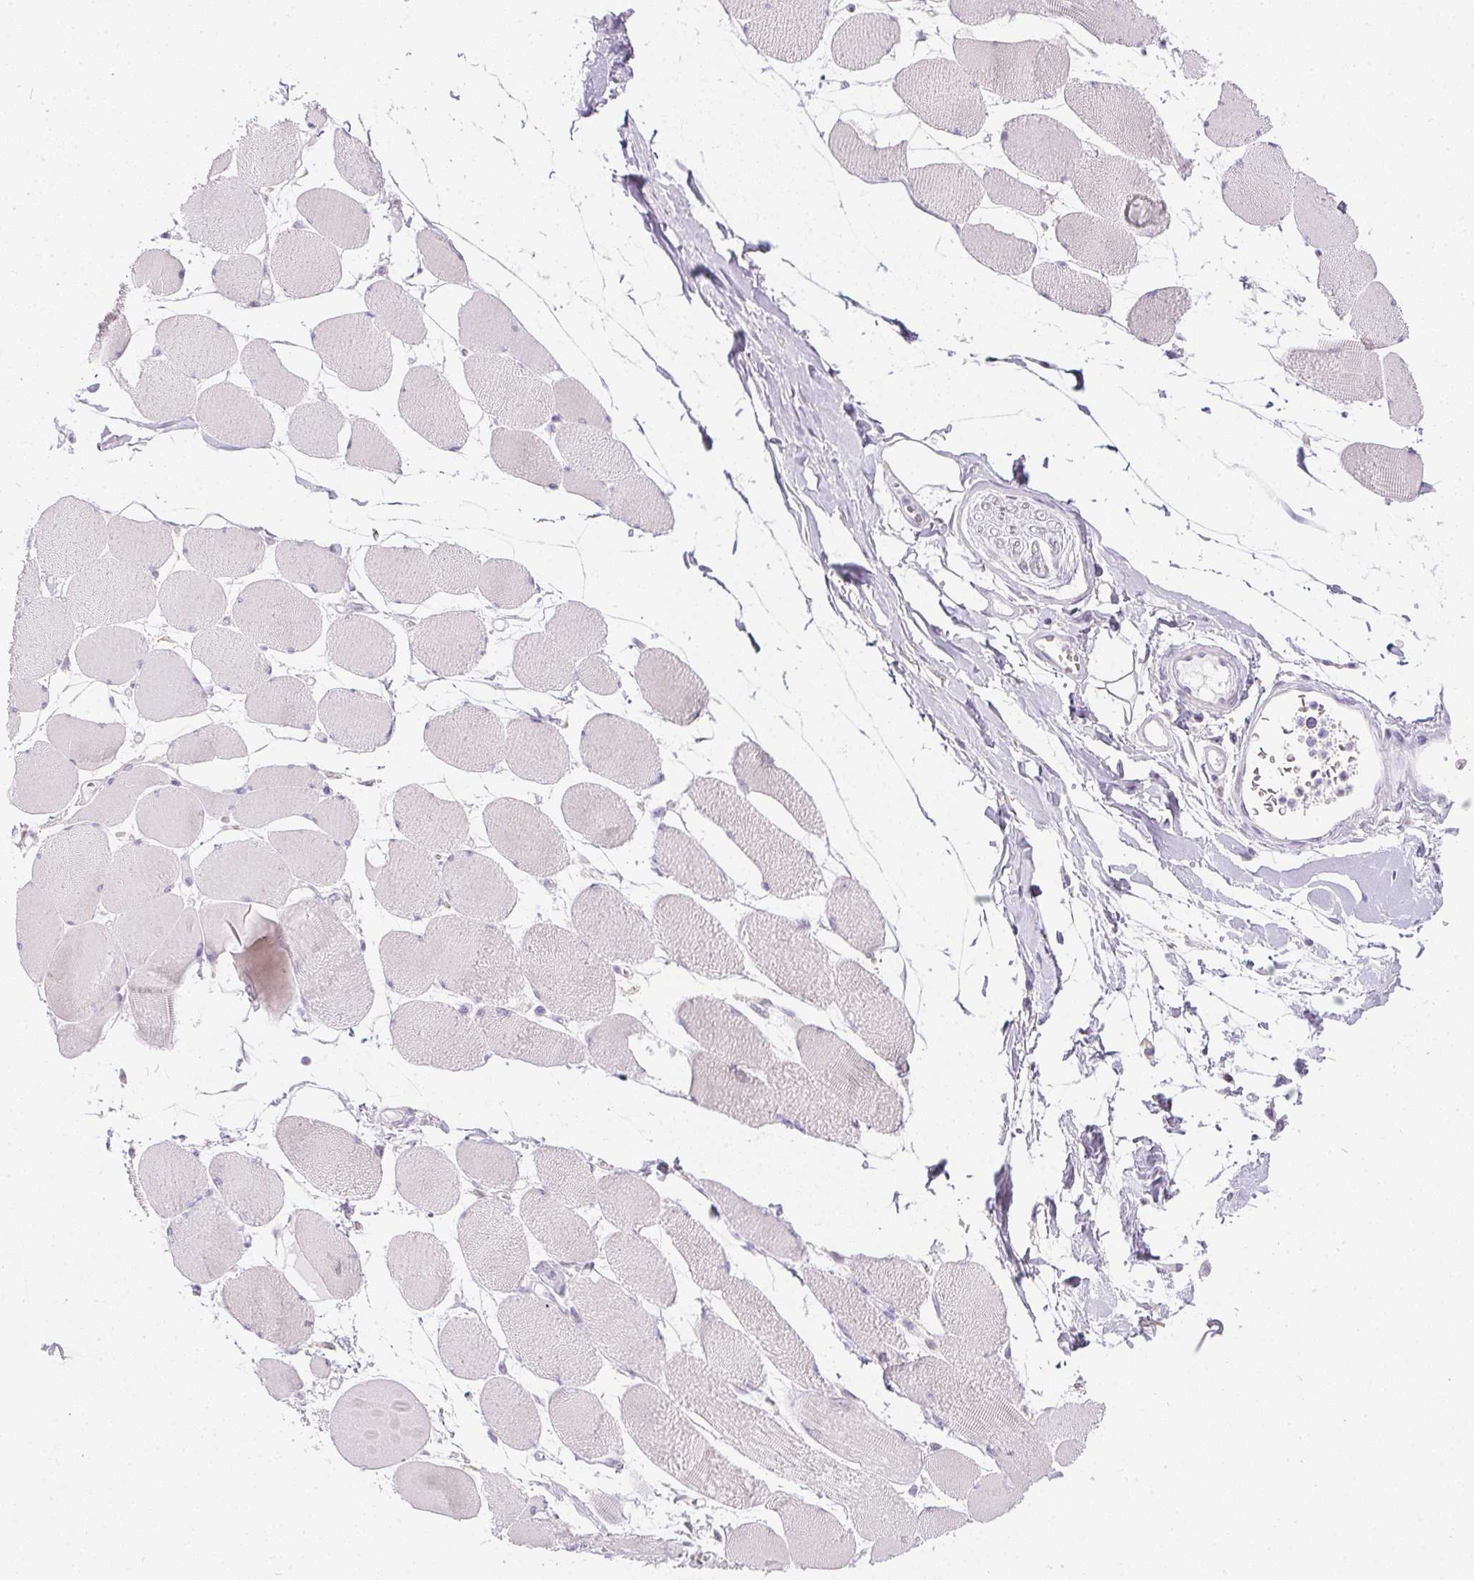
{"staining": {"intensity": "negative", "quantity": "none", "location": "none"}, "tissue": "skeletal muscle", "cell_type": "Myocytes", "image_type": "normal", "snomed": [{"axis": "morphology", "description": "Normal tissue, NOS"}, {"axis": "topography", "description": "Skeletal muscle"}], "caption": "IHC of unremarkable human skeletal muscle shows no expression in myocytes. (DAB immunohistochemistry (IHC), high magnification).", "gene": "PPY", "patient": {"sex": "female", "age": 75}}